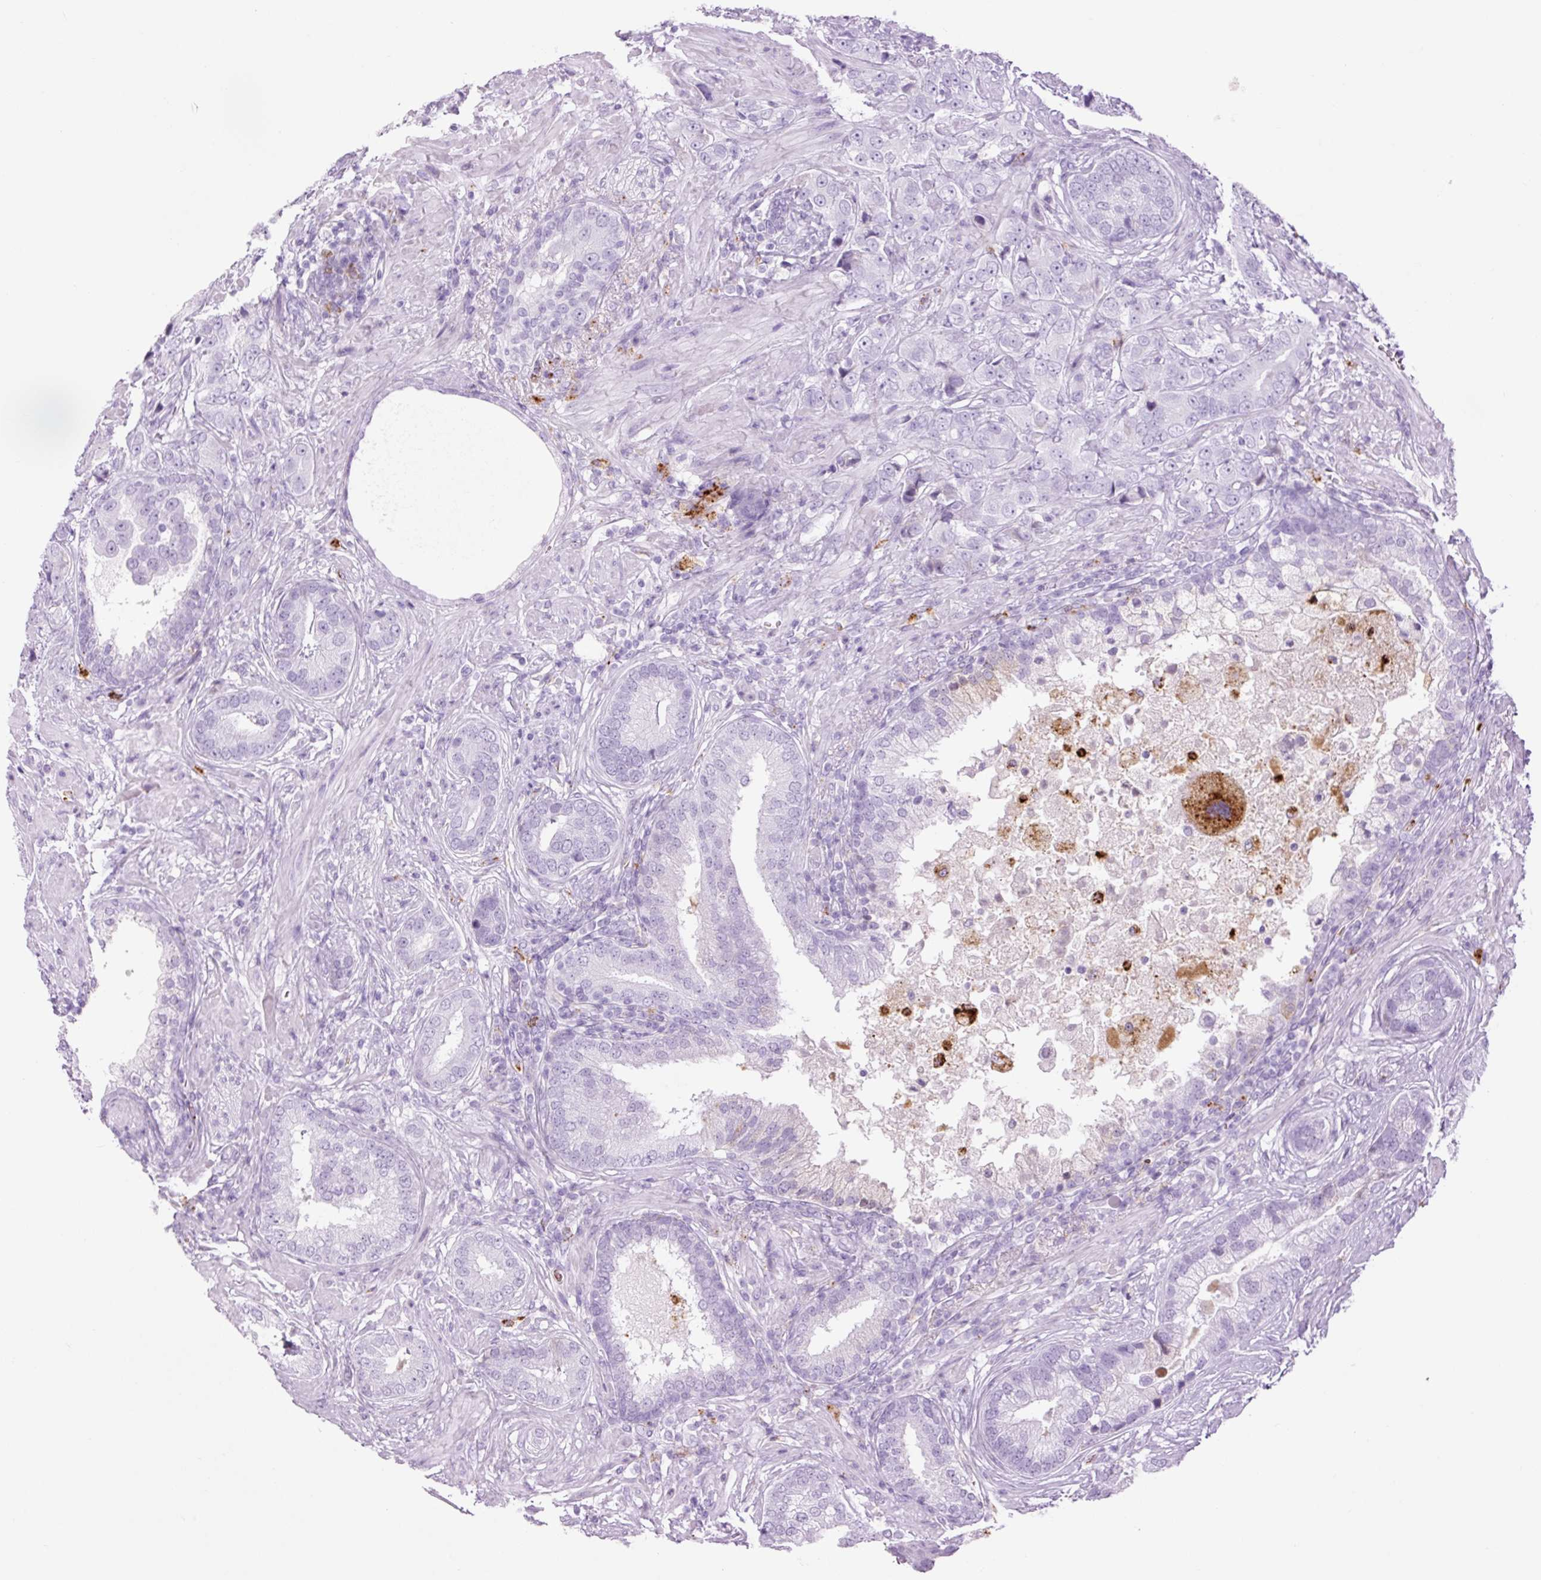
{"staining": {"intensity": "negative", "quantity": "none", "location": "none"}, "tissue": "prostate cancer", "cell_type": "Tumor cells", "image_type": "cancer", "snomed": [{"axis": "morphology", "description": "Adenocarcinoma, High grade"}, {"axis": "topography", "description": "Prostate"}], "caption": "This photomicrograph is of high-grade adenocarcinoma (prostate) stained with immunohistochemistry to label a protein in brown with the nuclei are counter-stained blue. There is no staining in tumor cells.", "gene": "LYZ", "patient": {"sex": "male", "age": 55}}